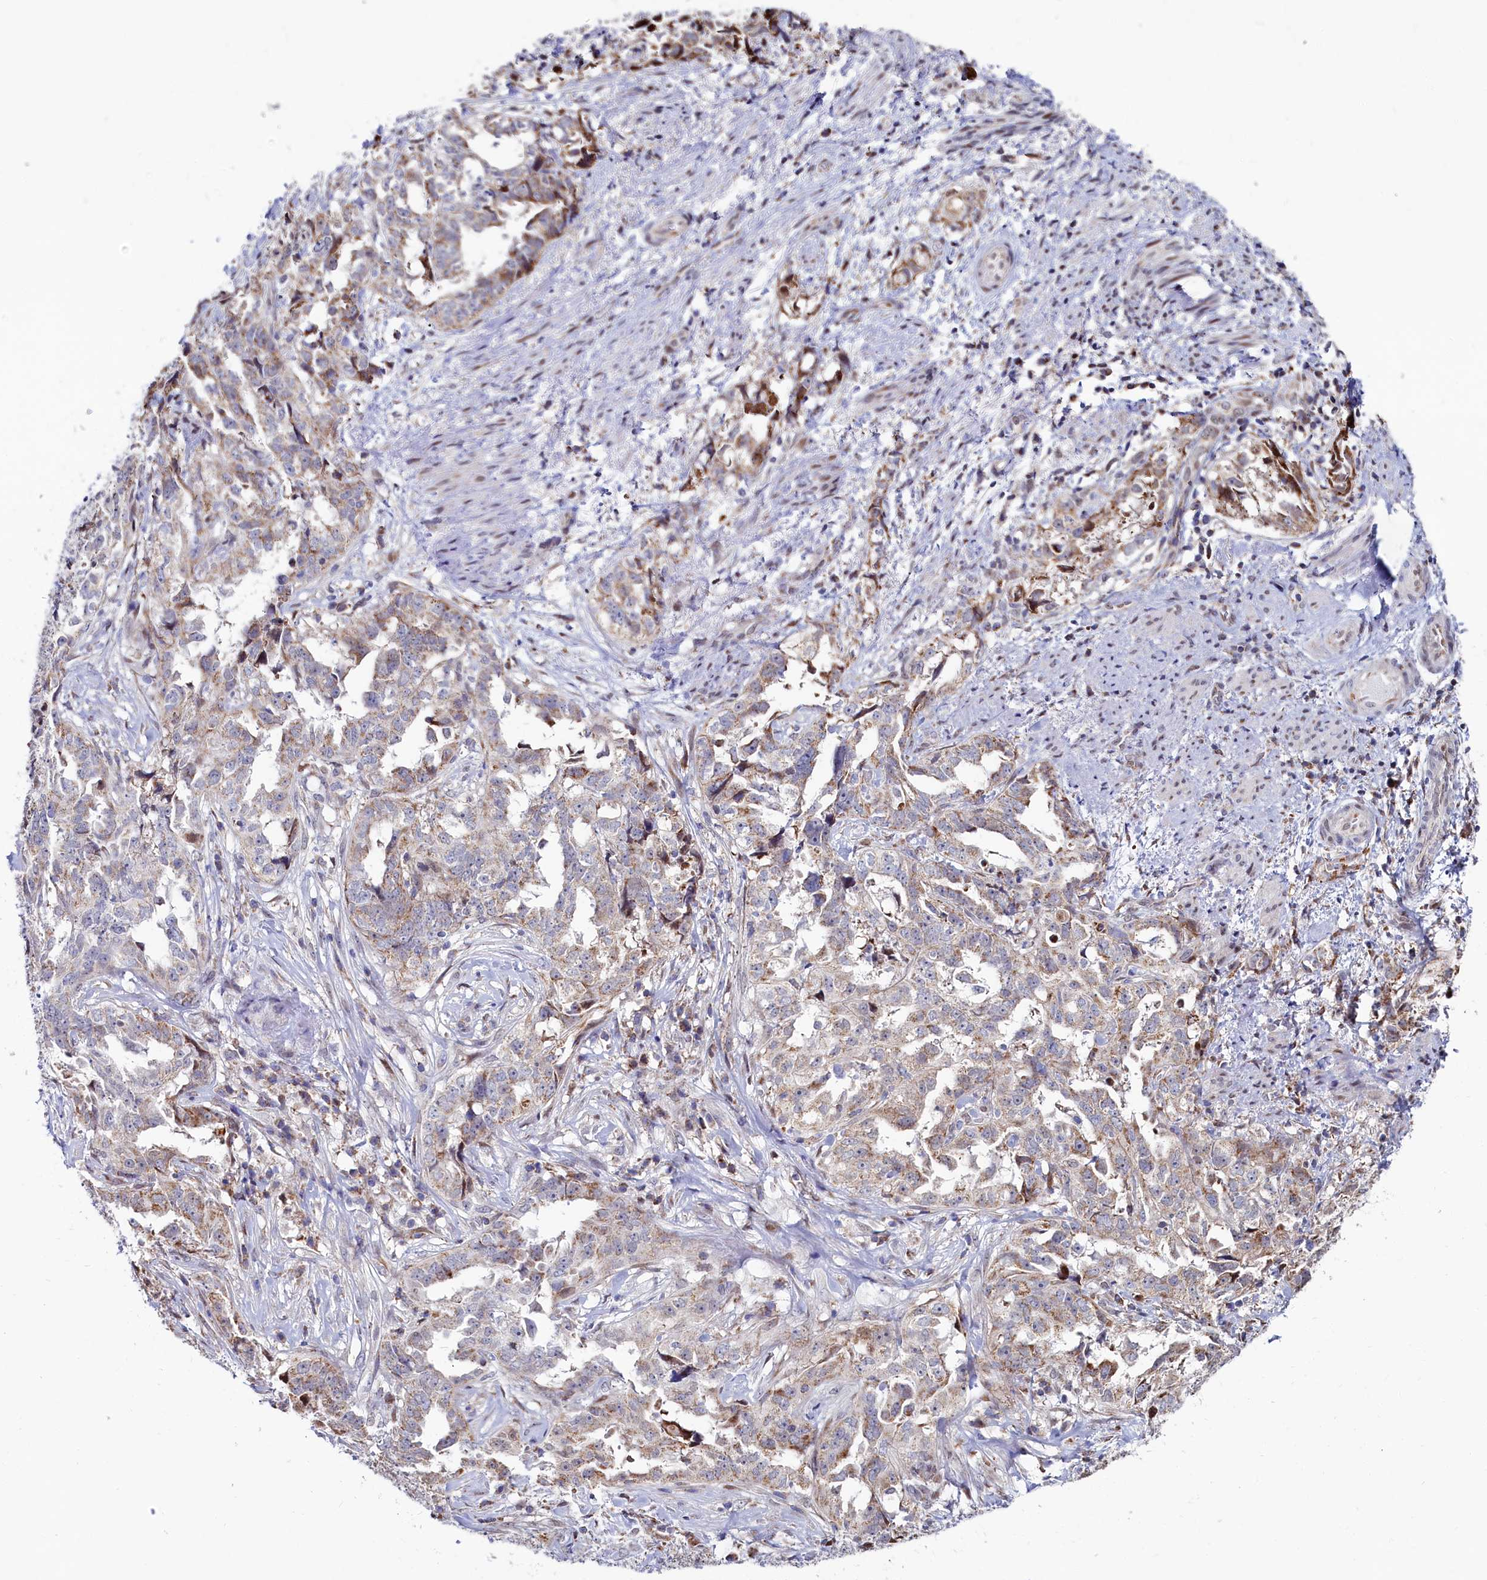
{"staining": {"intensity": "weak", "quantity": "25%-75%", "location": "cytoplasmic/membranous"}, "tissue": "endometrial cancer", "cell_type": "Tumor cells", "image_type": "cancer", "snomed": [{"axis": "morphology", "description": "Adenocarcinoma, NOS"}, {"axis": "topography", "description": "Endometrium"}], "caption": "Immunohistochemical staining of endometrial cancer (adenocarcinoma) demonstrates low levels of weak cytoplasmic/membranous protein expression in approximately 25%-75% of tumor cells. The staining was performed using DAB, with brown indicating positive protein expression. Nuclei are stained blue with hematoxylin.", "gene": "HDGFL3", "patient": {"sex": "female", "age": 65}}